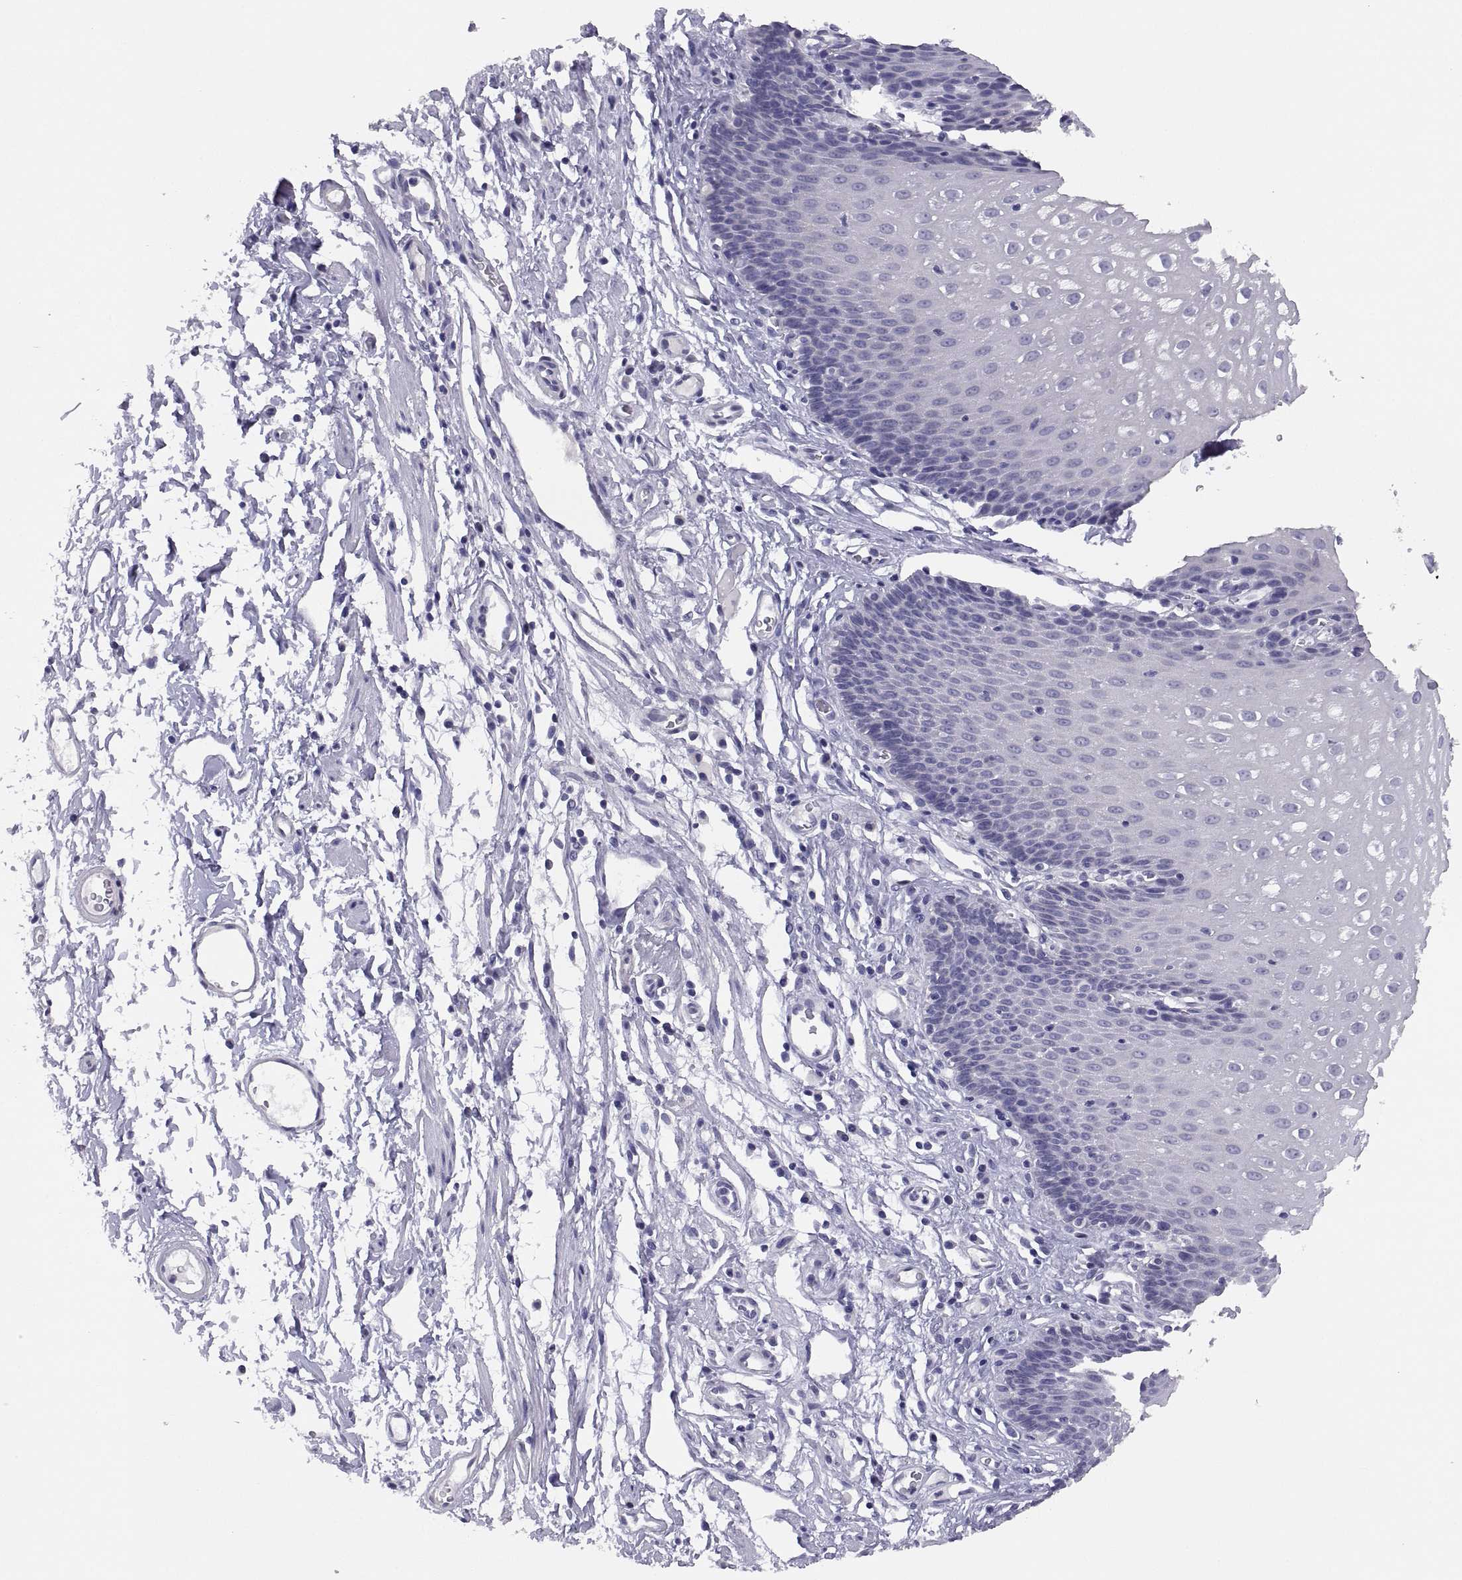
{"staining": {"intensity": "negative", "quantity": "none", "location": "none"}, "tissue": "esophagus", "cell_type": "Squamous epithelial cells", "image_type": "normal", "snomed": [{"axis": "morphology", "description": "Normal tissue, NOS"}, {"axis": "topography", "description": "Esophagus"}], "caption": "There is no significant expression in squamous epithelial cells of esophagus. (DAB IHC visualized using brightfield microscopy, high magnification).", "gene": "STRC", "patient": {"sex": "male", "age": 72}}